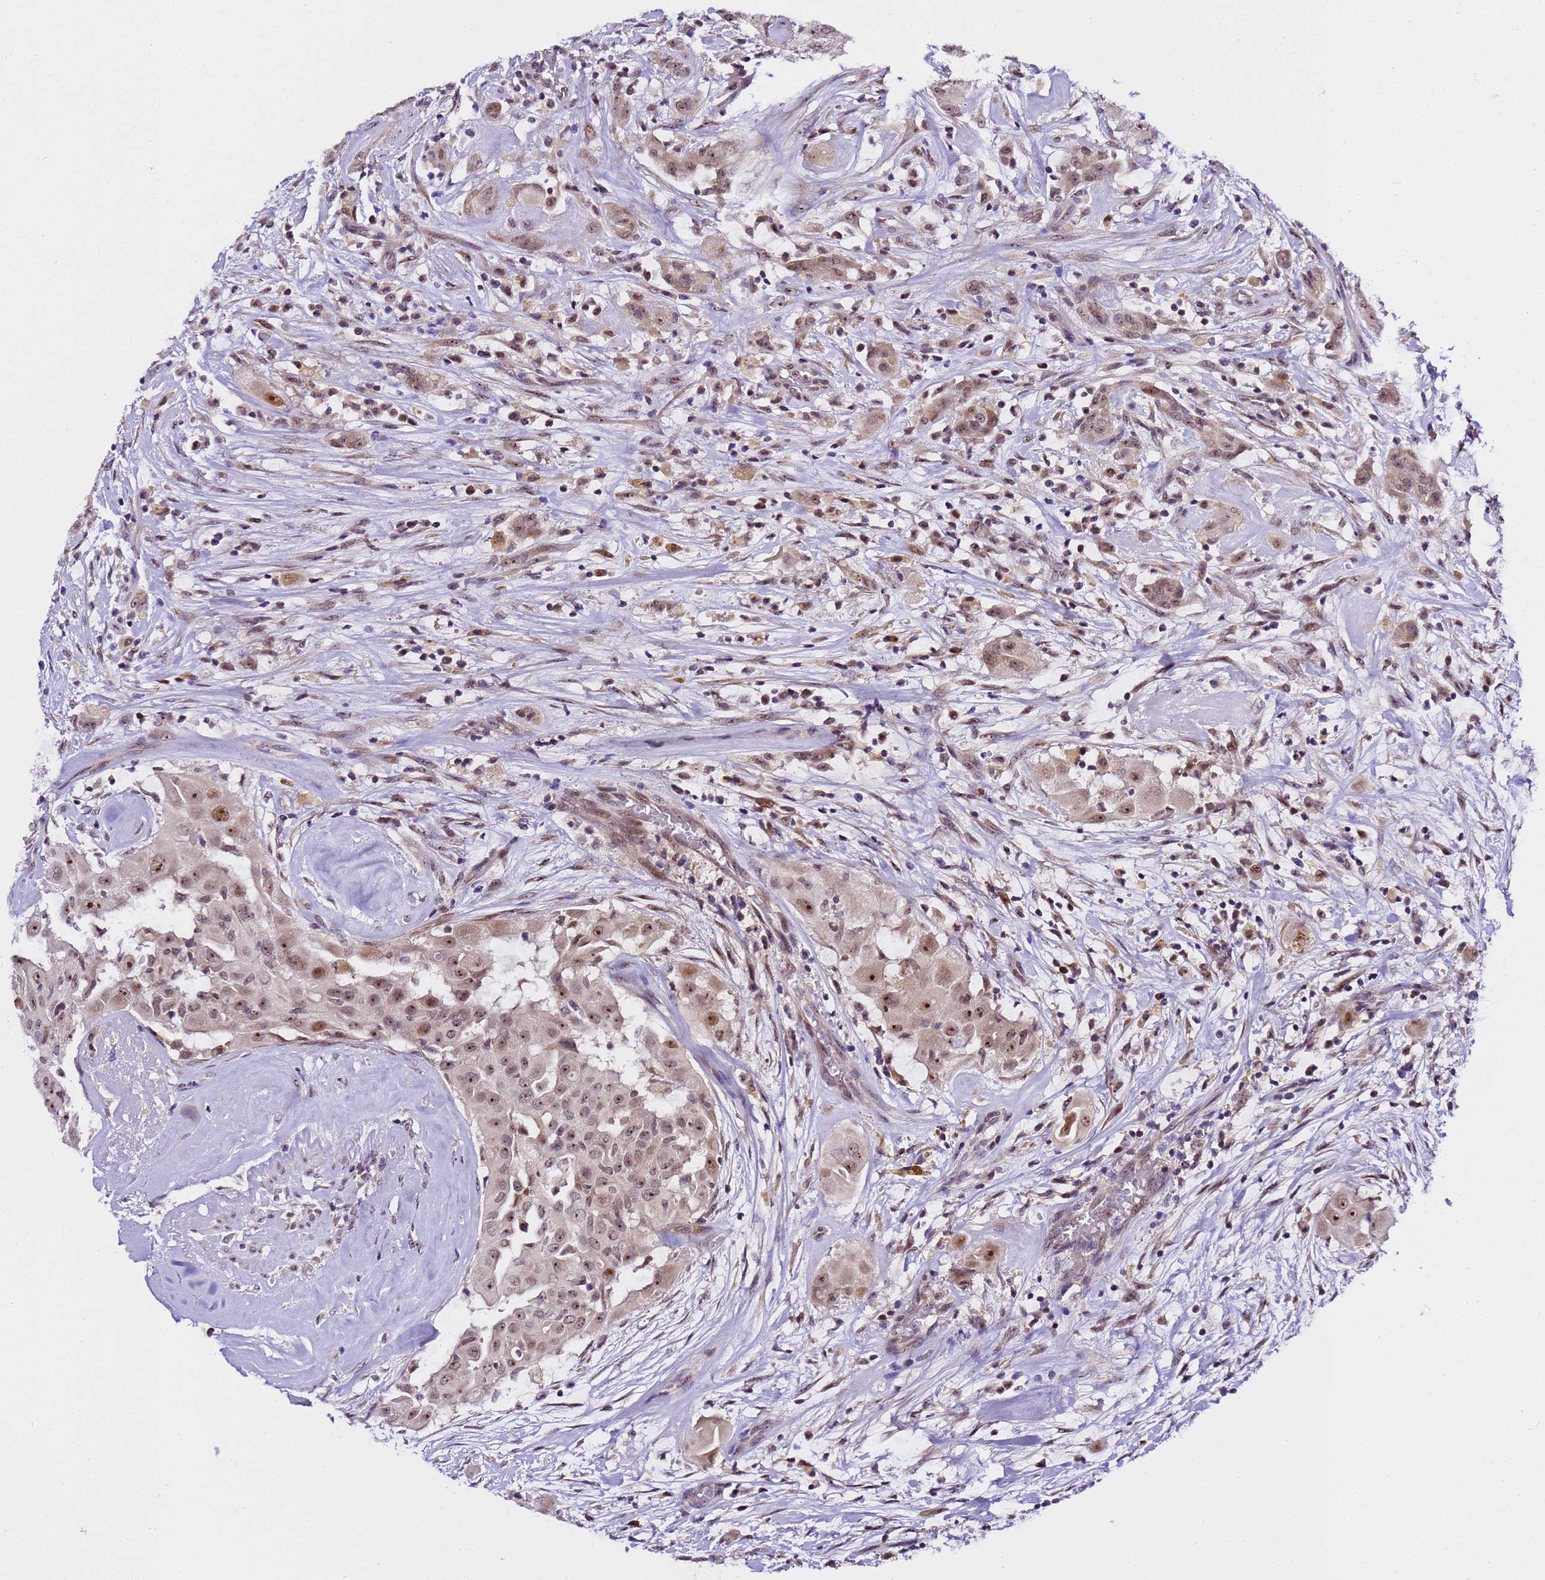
{"staining": {"intensity": "moderate", "quantity": ">75%", "location": "nuclear"}, "tissue": "thyroid cancer", "cell_type": "Tumor cells", "image_type": "cancer", "snomed": [{"axis": "morphology", "description": "Papillary adenocarcinoma, NOS"}, {"axis": "topography", "description": "Thyroid gland"}], "caption": "Immunohistochemistry micrograph of human papillary adenocarcinoma (thyroid) stained for a protein (brown), which displays medium levels of moderate nuclear expression in approximately >75% of tumor cells.", "gene": "SLX4IP", "patient": {"sex": "female", "age": 59}}